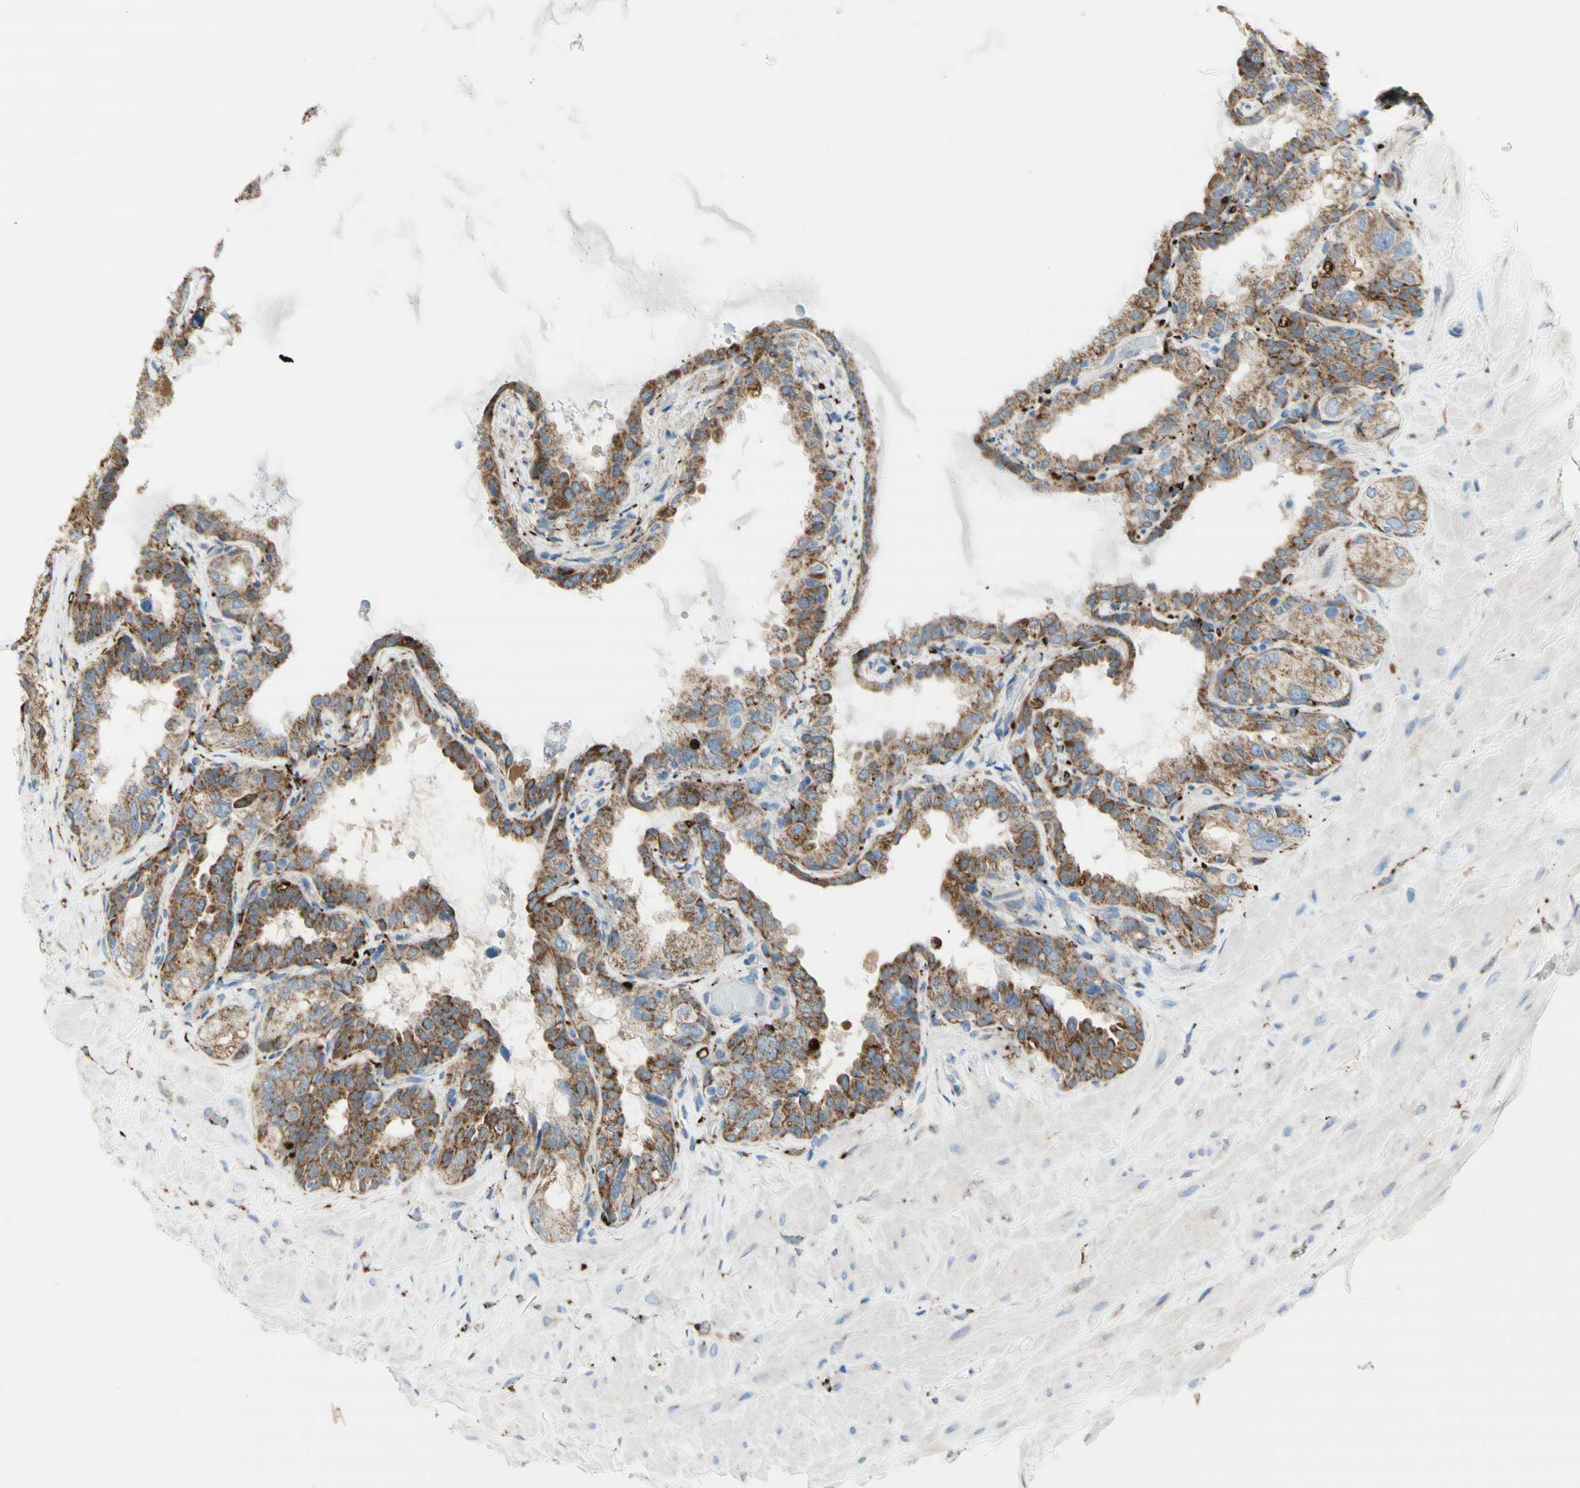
{"staining": {"intensity": "strong", "quantity": ">75%", "location": "cytoplasmic/membranous"}, "tissue": "seminal vesicle", "cell_type": "Glandular cells", "image_type": "normal", "snomed": [{"axis": "morphology", "description": "Normal tissue, NOS"}, {"axis": "topography", "description": "Seminal veicle"}], "caption": "IHC photomicrograph of benign seminal vesicle: seminal vesicle stained using immunohistochemistry (IHC) reveals high levels of strong protein expression localized specifically in the cytoplasmic/membranous of glandular cells, appearing as a cytoplasmic/membranous brown color.", "gene": "URB2", "patient": {"sex": "male", "age": 68}}